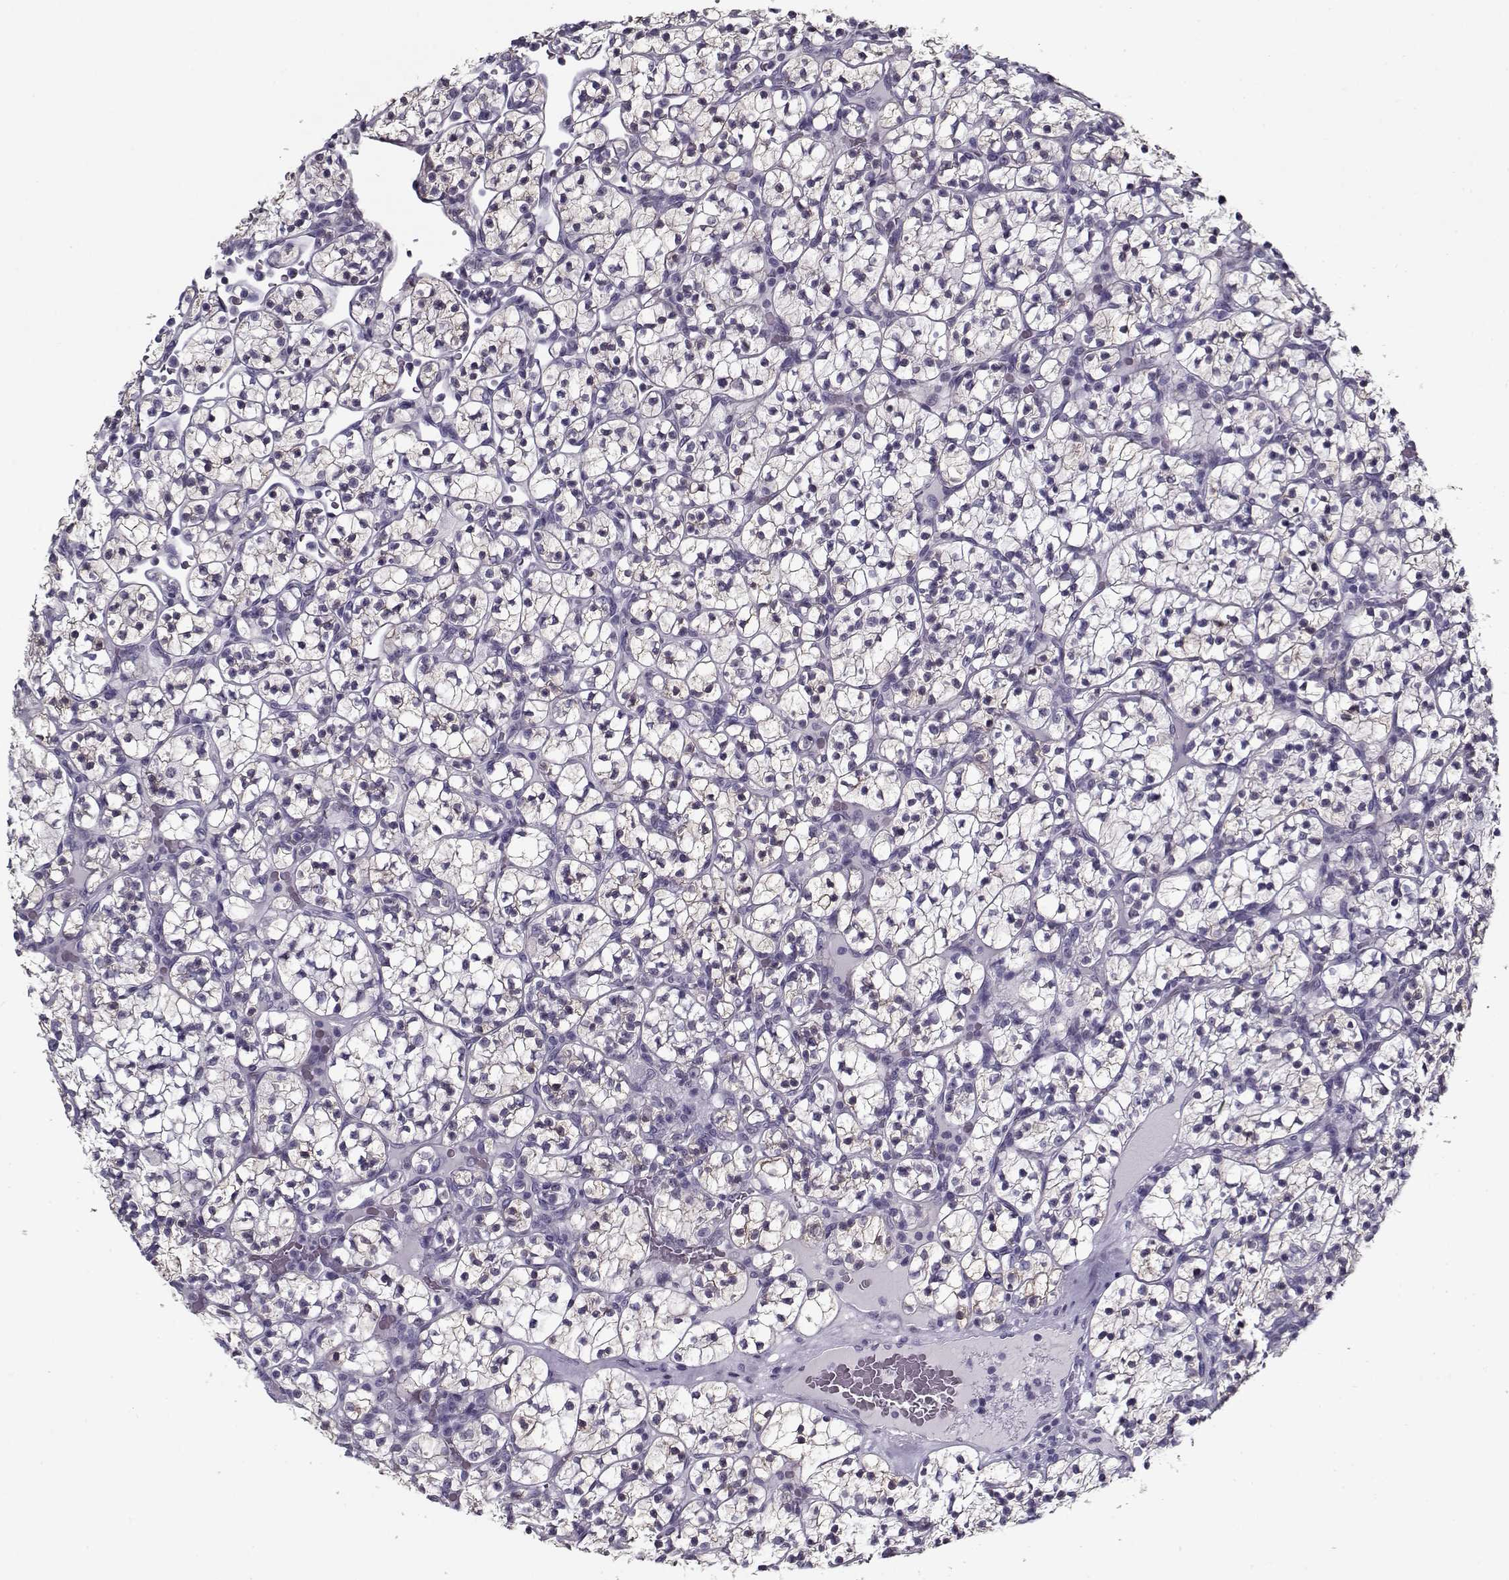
{"staining": {"intensity": "negative", "quantity": "none", "location": "none"}, "tissue": "renal cancer", "cell_type": "Tumor cells", "image_type": "cancer", "snomed": [{"axis": "morphology", "description": "Adenocarcinoma, NOS"}, {"axis": "topography", "description": "Kidney"}], "caption": "A histopathology image of renal cancer stained for a protein reveals no brown staining in tumor cells. Brightfield microscopy of IHC stained with DAB (3,3'-diaminobenzidine) (brown) and hematoxylin (blue), captured at high magnification.", "gene": "RNF32", "patient": {"sex": "female", "age": 89}}